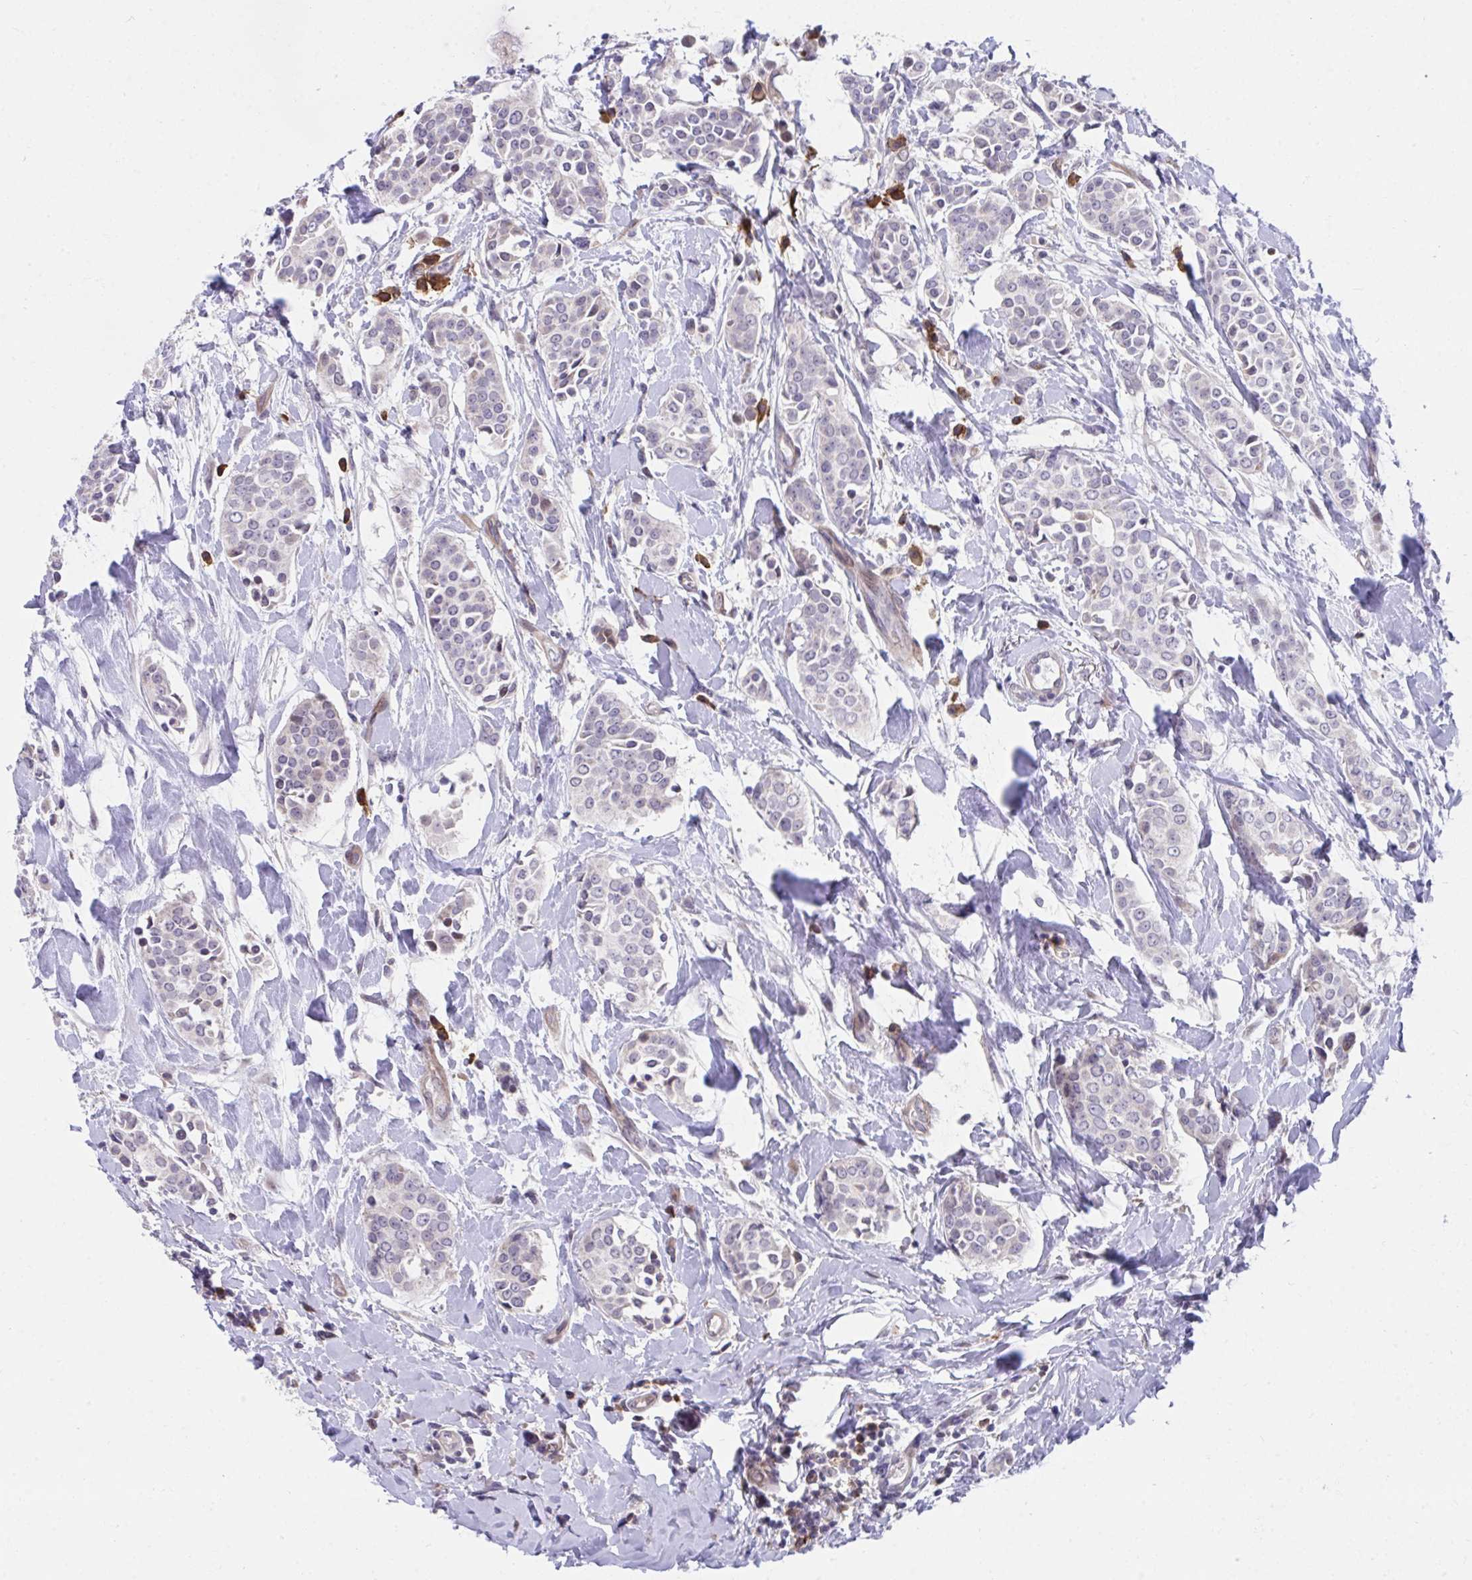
{"staining": {"intensity": "negative", "quantity": "none", "location": "none"}, "tissue": "breast cancer", "cell_type": "Tumor cells", "image_type": "cancer", "snomed": [{"axis": "morphology", "description": "Duct carcinoma"}, {"axis": "topography", "description": "Breast"}], "caption": "Image shows no protein staining in tumor cells of breast cancer tissue. Nuclei are stained in blue.", "gene": "SLAMF7", "patient": {"sex": "female", "age": 64}}